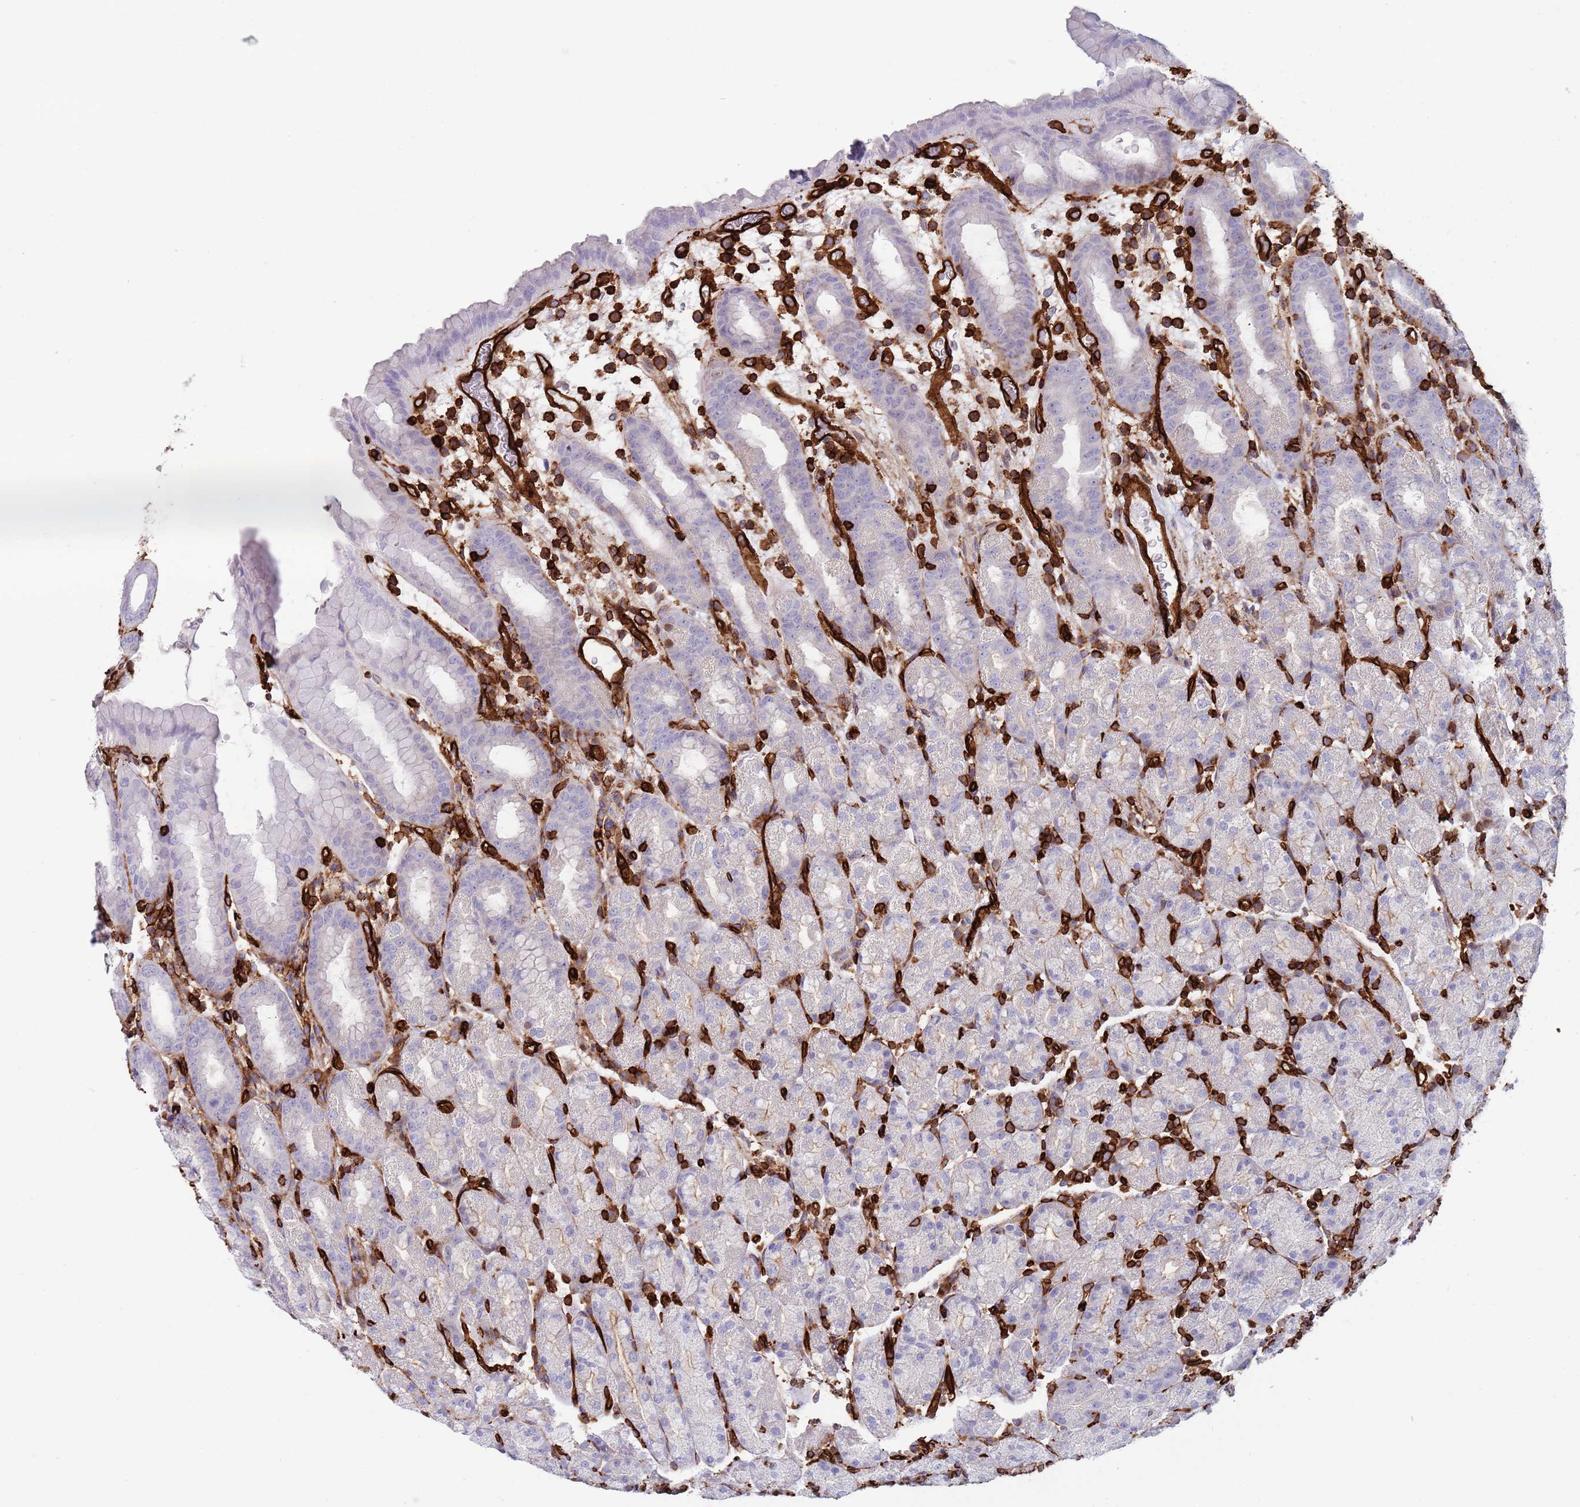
{"staining": {"intensity": "negative", "quantity": "none", "location": "none"}, "tissue": "stomach", "cell_type": "Glandular cells", "image_type": "normal", "snomed": [{"axis": "morphology", "description": "Normal tissue, NOS"}, {"axis": "topography", "description": "Stomach, upper"}, {"axis": "topography", "description": "Stomach, lower"}, {"axis": "topography", "description": "Small intestine"}], "caption": "DAB (3,3'-diaminobenzidine) immunohistochemical staining of unremarkable human stomach reveals no significant expression in glandular cells.", "gene": "KBTBD6", "patient": {"sex": "male", "age": 68}}